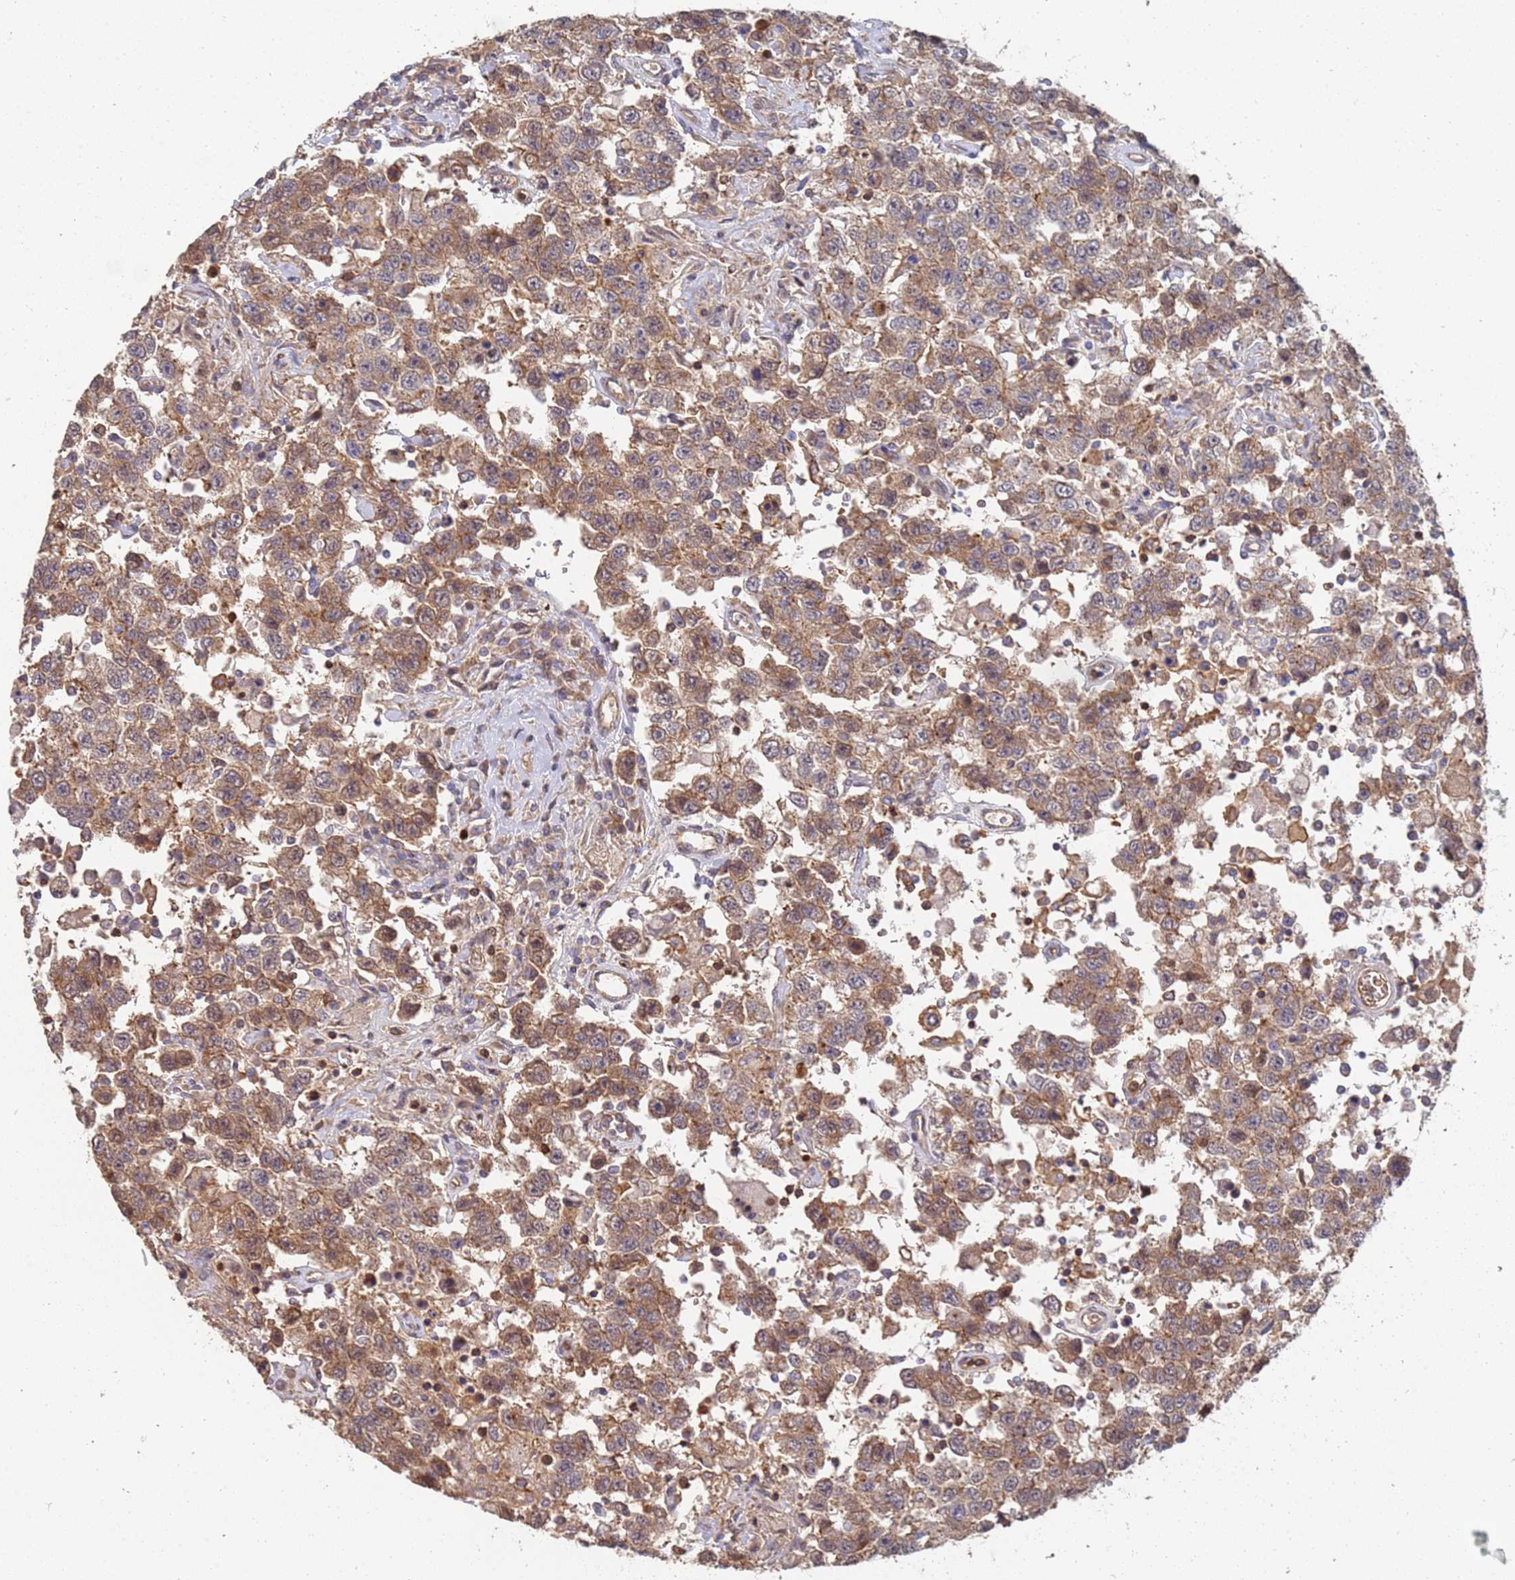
{"staining": {"intensity": "moderate", "quantity": ">75%", "location": "cytoplasmic/membranous"}, "tissue": "testis cancer", "cell_type": "Tumor cells", "image_type": "cancer", "snomed": [{"axis": "morphology", "description": "Seminoma, NOS"}, {"axis": "topography", "description": "Testis"}], "caption": "Testis cancer stained for a protein displays moderate cytoplasmic/membranous positivity in tumor cells.", "gene": "ABCB6", "patient": {"sex": "male", "age": 41}}